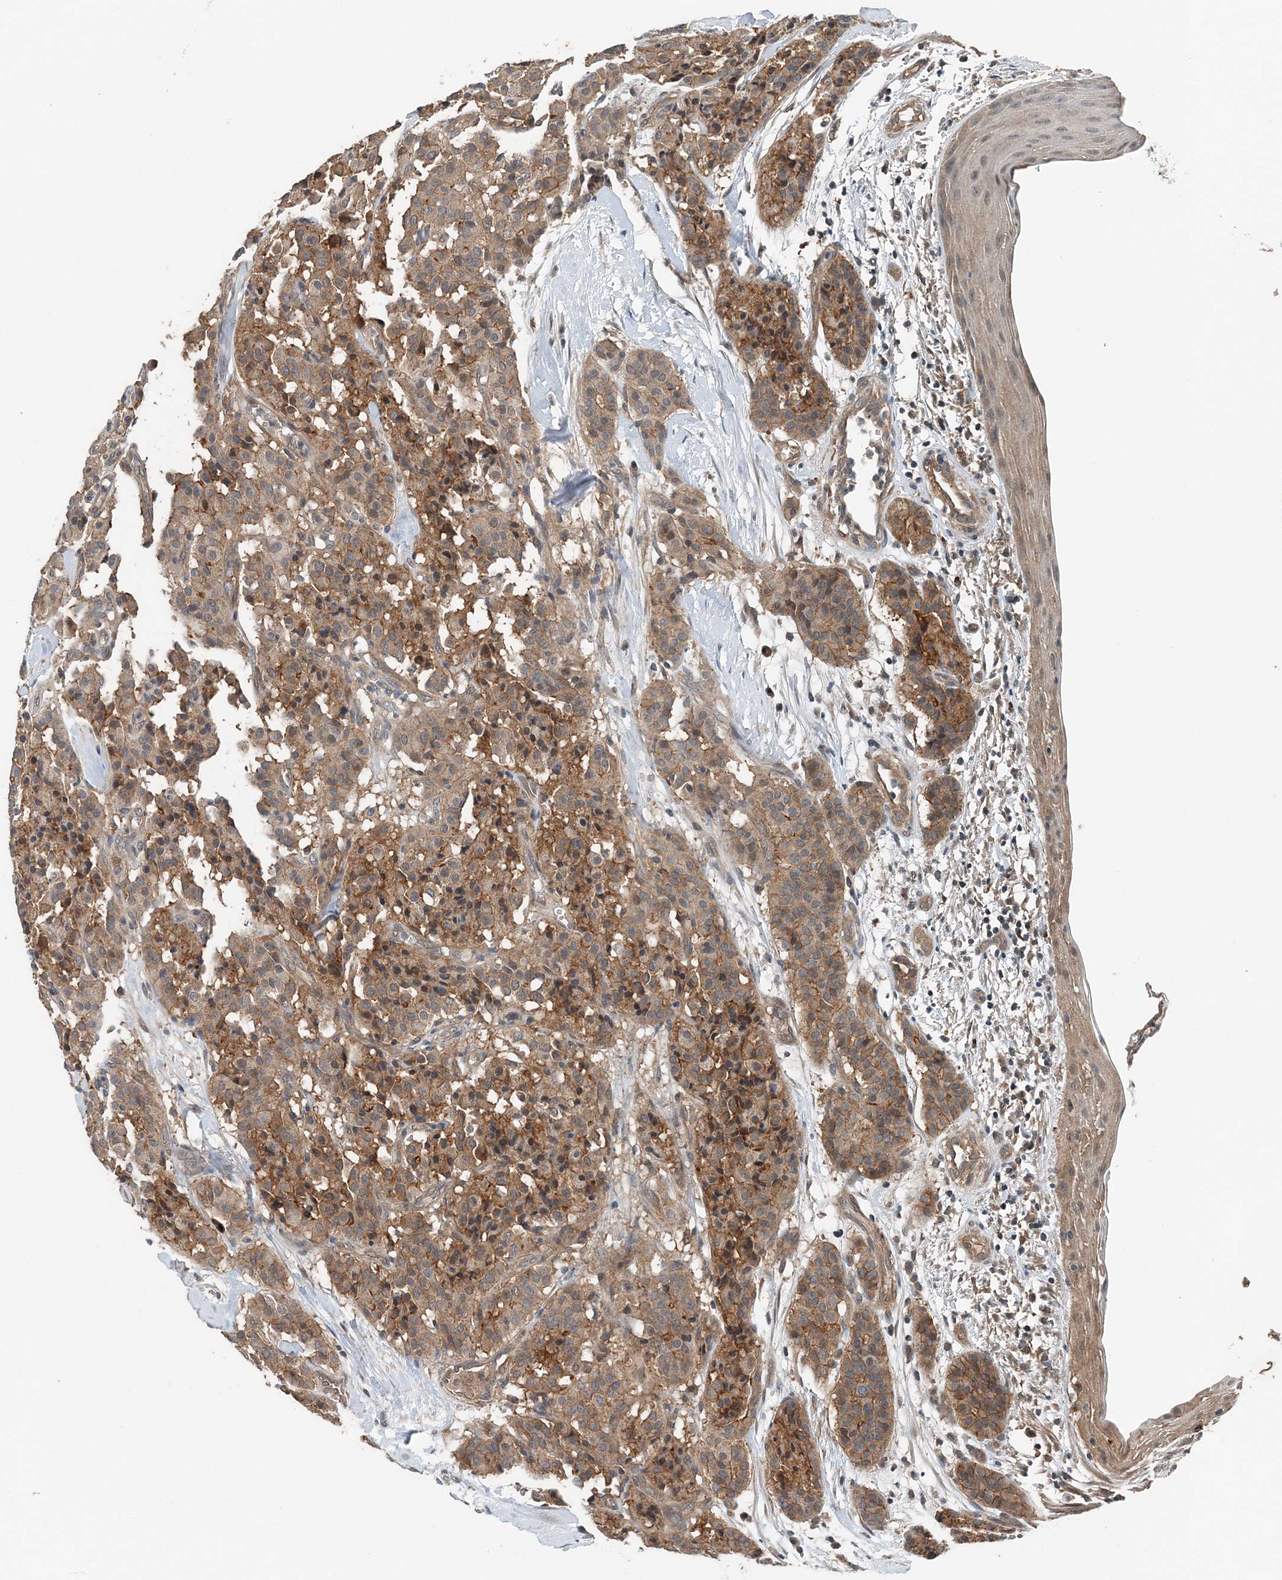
{"staining": {"intensity": "moderate", "quantity": ">75%", "location": "cytoplasmic/membranous"}, "tissue": "carcinoid", "cell_type": "Tumor cells", "image_type": "cancer", "snomed": [{"axis": "morphology", "description": "Carcinoid, malignant, NOS"}, {"axis": "topography", "description": "Lung"}], "caption": "Immunohistochemistry (DAB (3,3'-diaminobenzidine)) staining of human carcinoid (malignant) demonstrates moderate cytoplasmic/membranous protein staining in approximately >75% of tumor cells.", "gene": "SMPD3", "patient": {"sex": "male", "age": 30}}